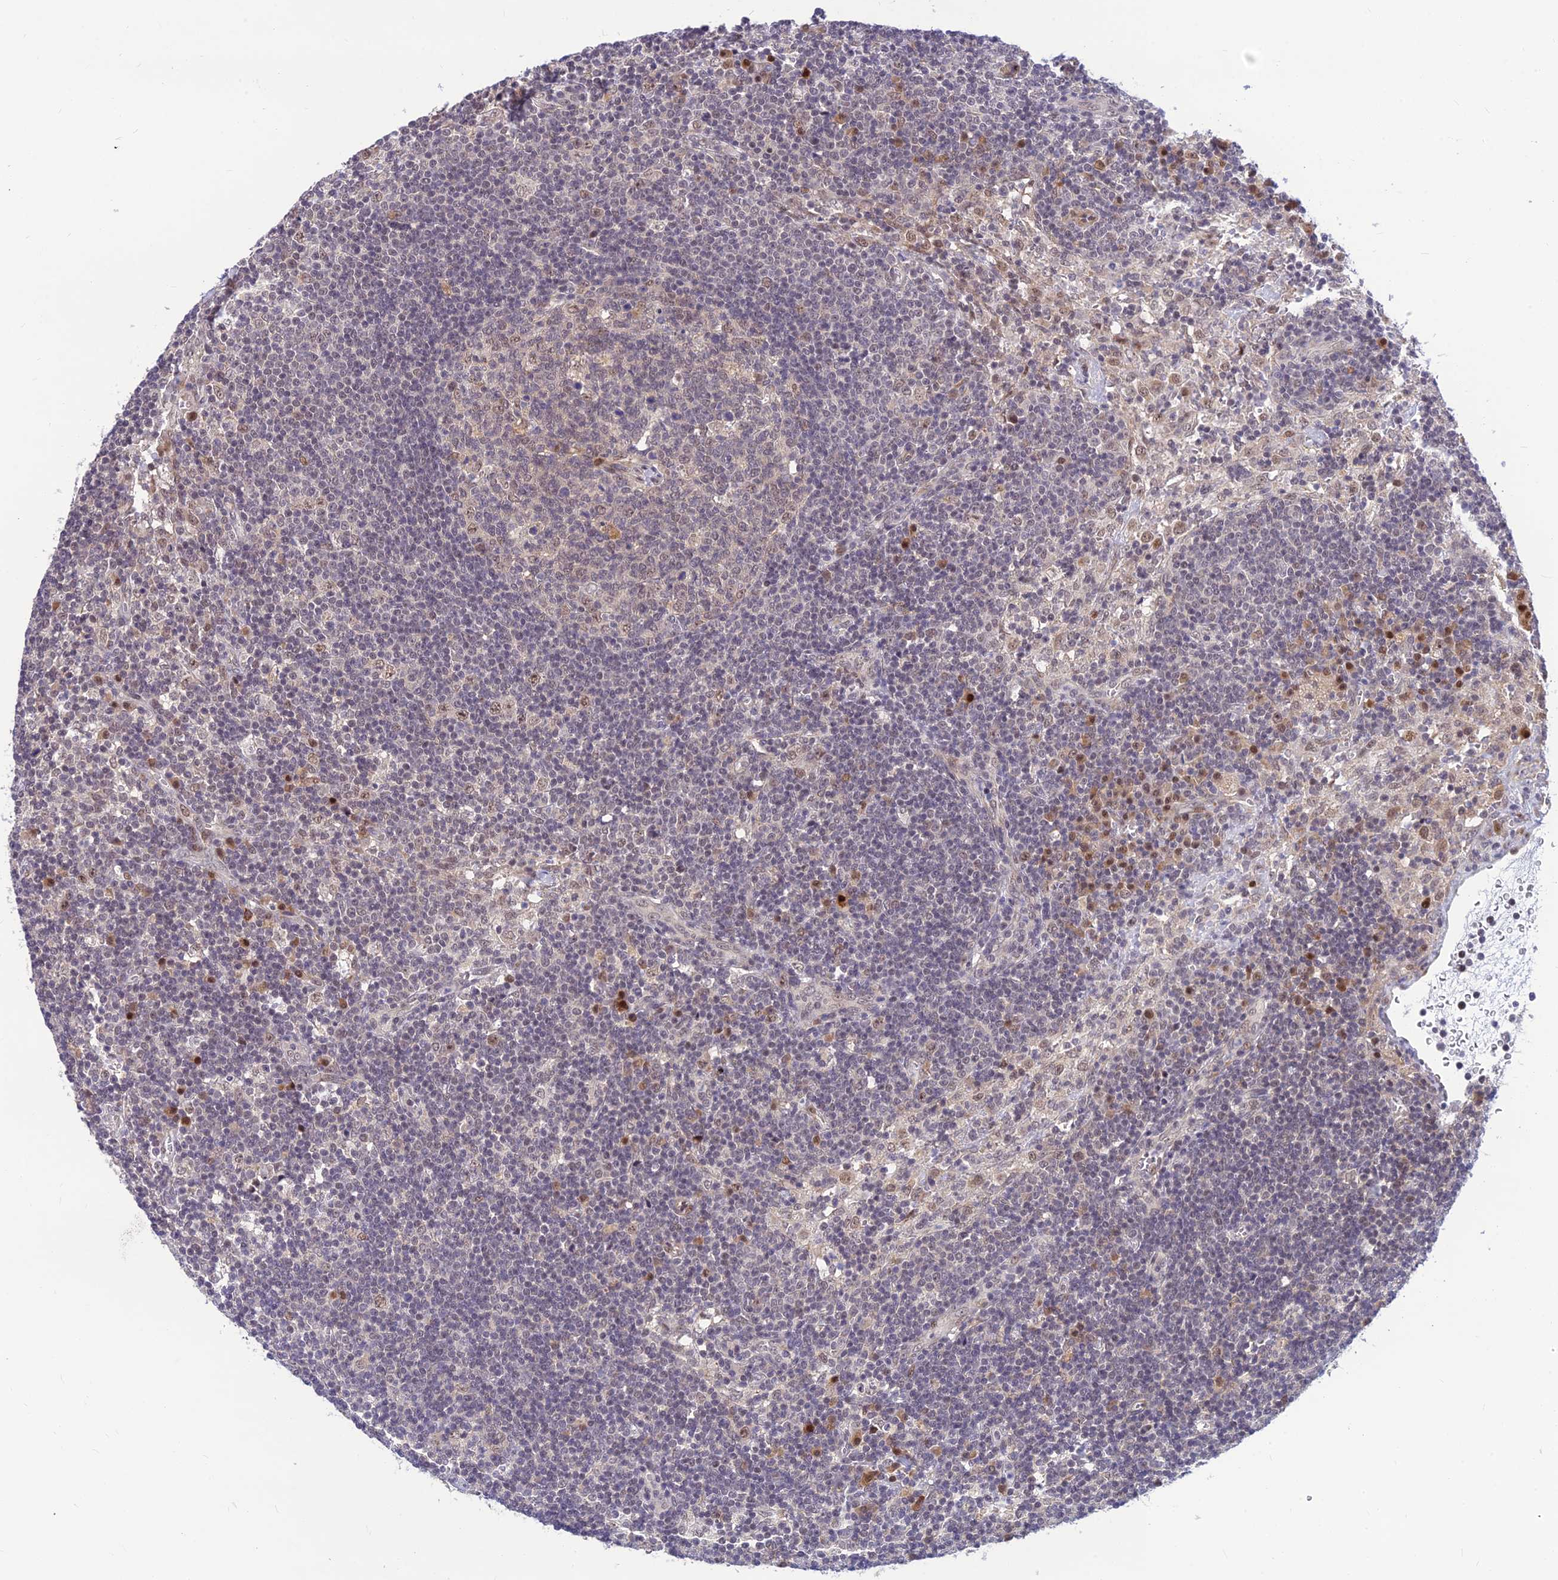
{"staining": {"intensity": "negative", "quantity": "none", "location": "none"}, "tissue": "lymph node", "cell_type": "Germinal center cells", "image_type": "normal", "snomed": [{"axis": "morphology", "description": "Normal tissue, NOS"}, {"axis": "topography", "description": "Lymph node"}], "caption": "IHC image of unremarkable lymph node stained for a protein (brown), which displays no positivity in germinal center cells. (Brightfield microscopy of DAB (3,3'-diaminobenzidine) immunohistochemistry (IHC) at high magnification).", "gene": "ASPDH", "patient": {"sex": "male", "age": 58}}